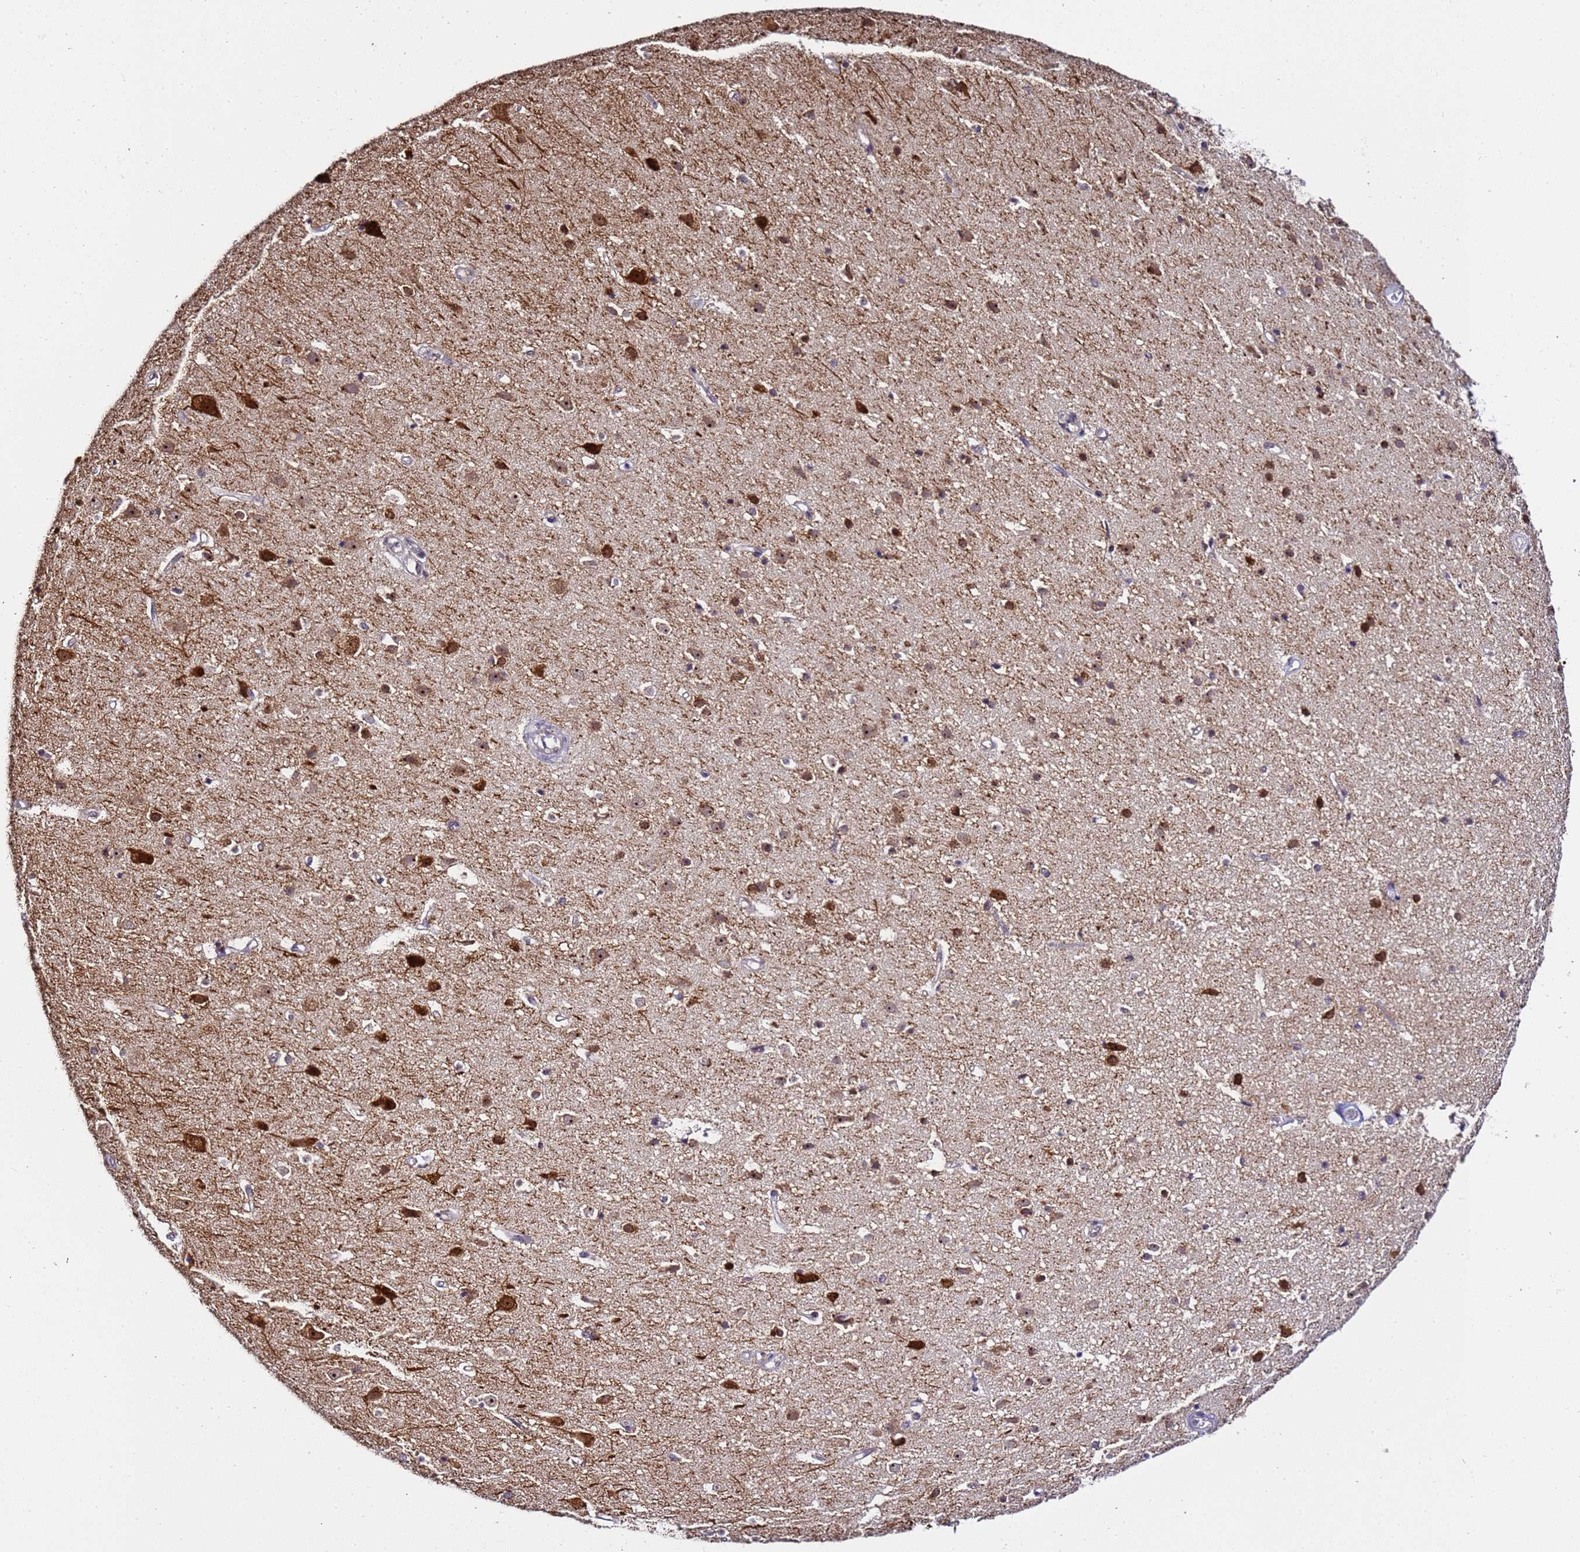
{"staining": {"intensity": "weak", "quantity": "<25%", "location": "cytoplasmic/membranous"}, "tissue": "cerebral cortex", "cell_type": "Endothelial cells", "image_type": "normal", "snomed": [{"axis": "morphology", "description": "Normal tissue, NOS"}, {"axis": "topography", "description": "Cerebral cortex"}], "caption": "The image demonstrates no significant positivity in endothelial cells of cerebral cortex. (DAB (3,3'-diaminobenzidine) immunohistochemistry (IHC) with hematoxylin counter stain).", "gene": "SLX4IP", "patient": {"sex": "male", "age": 54}}